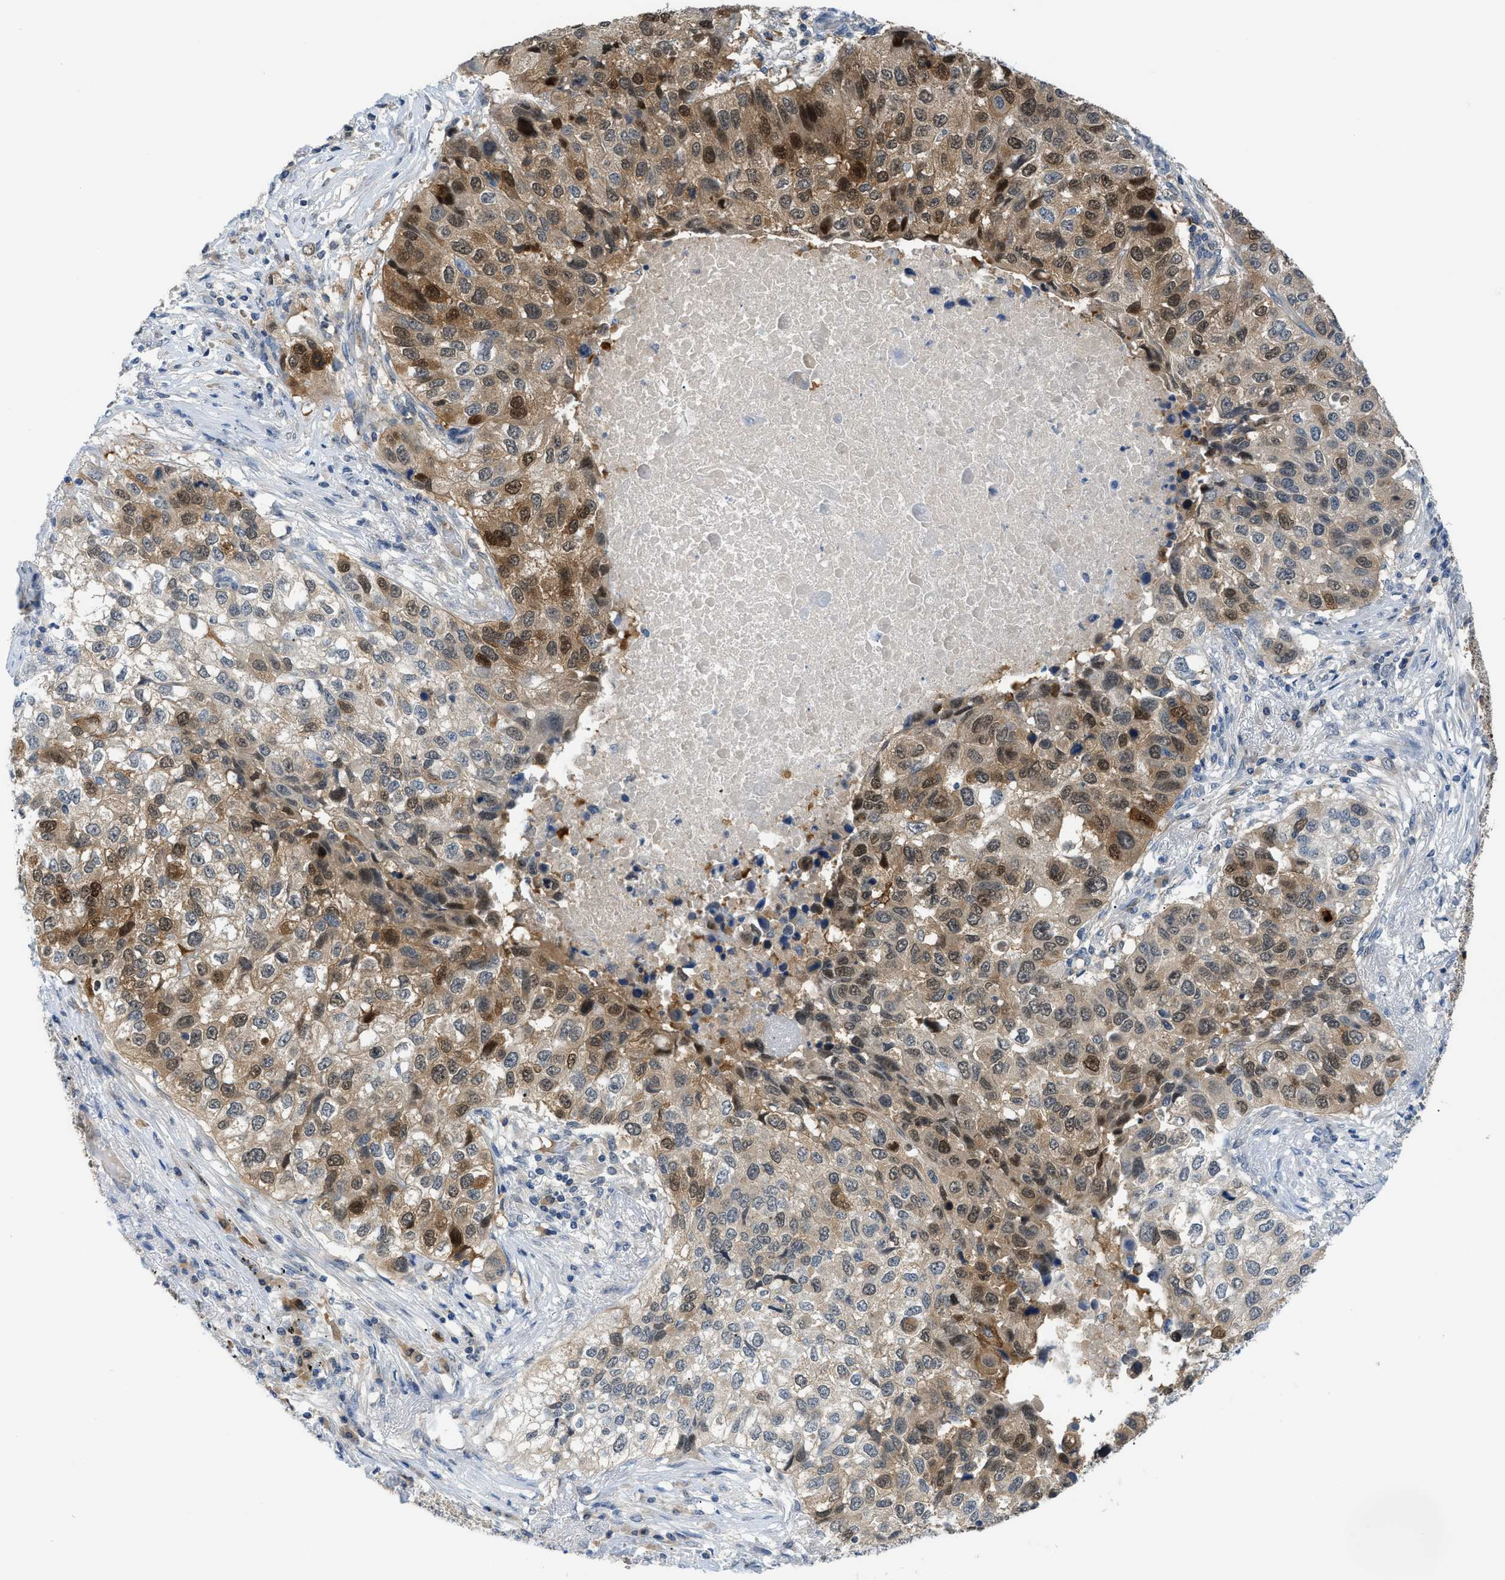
{"staining": {"intensity": "moderate", "quantity": "25%-75%", "location": "cytoplasmic/membranous,nuclear"}, "tissue": "lung cancer", "cell_type": "Tumor cells", "image_type": "cancer", "snomed": [{"axis": "morphology", "description": "Squamous cell carcinoma, NOS"}, {"axis": "topography", "description": "Lung"}], "caption": "A brown stain highlights moderate cytoplasmic/membranous and nuclear expression of a protein in human lung squamous cell carcinoma tumor cells.", "gene": "PSAT1", "patient": {"sex": "male", "age": 57}}